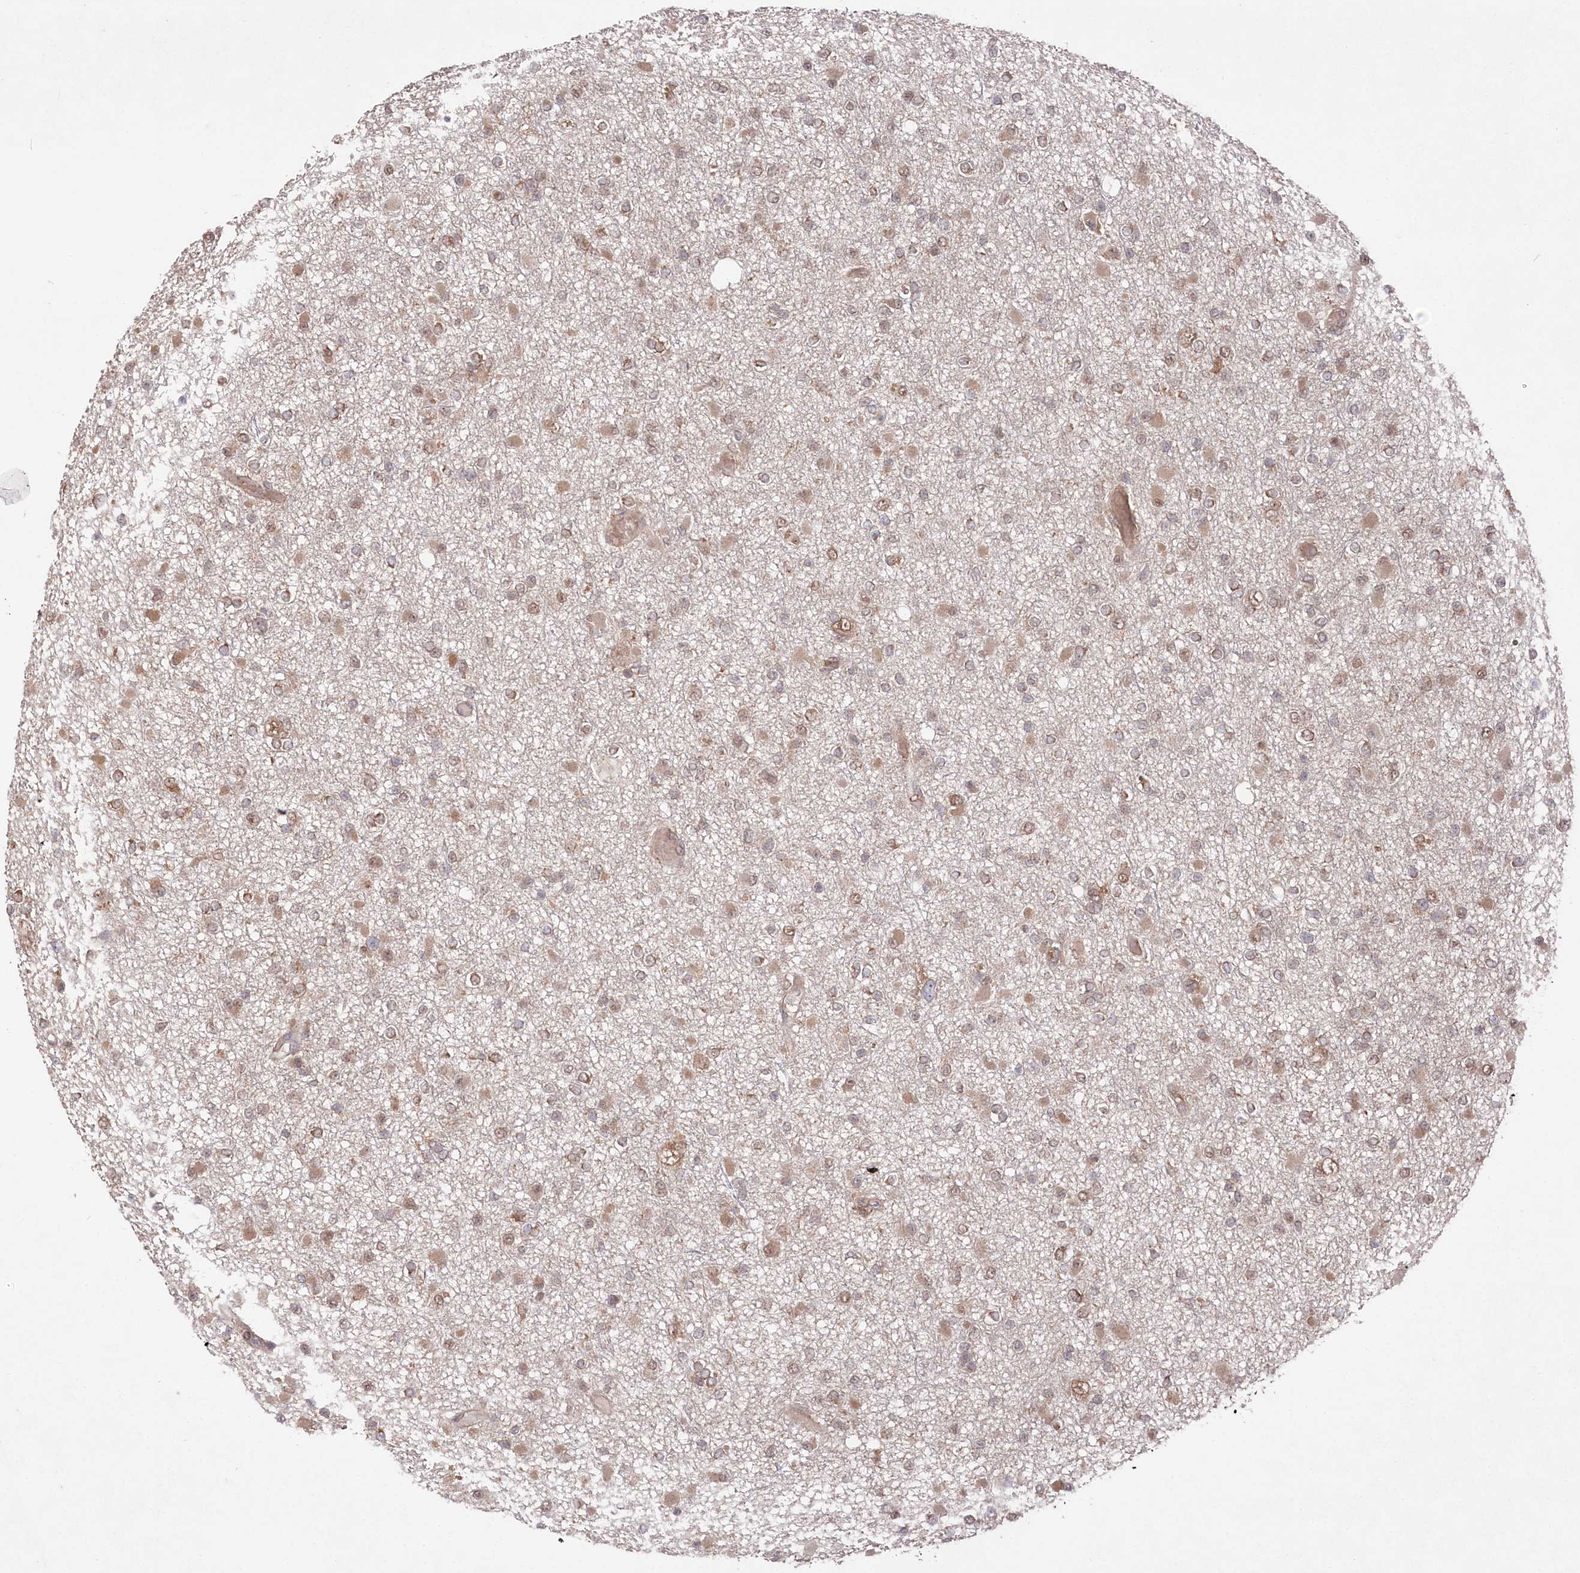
{"staining": {"intensity": "moderate", "quantity": "25%-75%", "location": "cytoplasmic/membranous"}, "tissue": "glioma", "cell_type": "Tumor cells", "image_type": "cancer", "snomed": [{"axis": "morphology", "description": "Glioma, malignant, Low grade"}, {"axis": "topography", "description": "Brain"}], "caption": "A brown stain labels moderate cytoplasmic/membranous expression of a protein in malignant low-grade glioma tumor cells.", "gene": "PSMA1", "patient": {"sex": "female", "age": 22}}